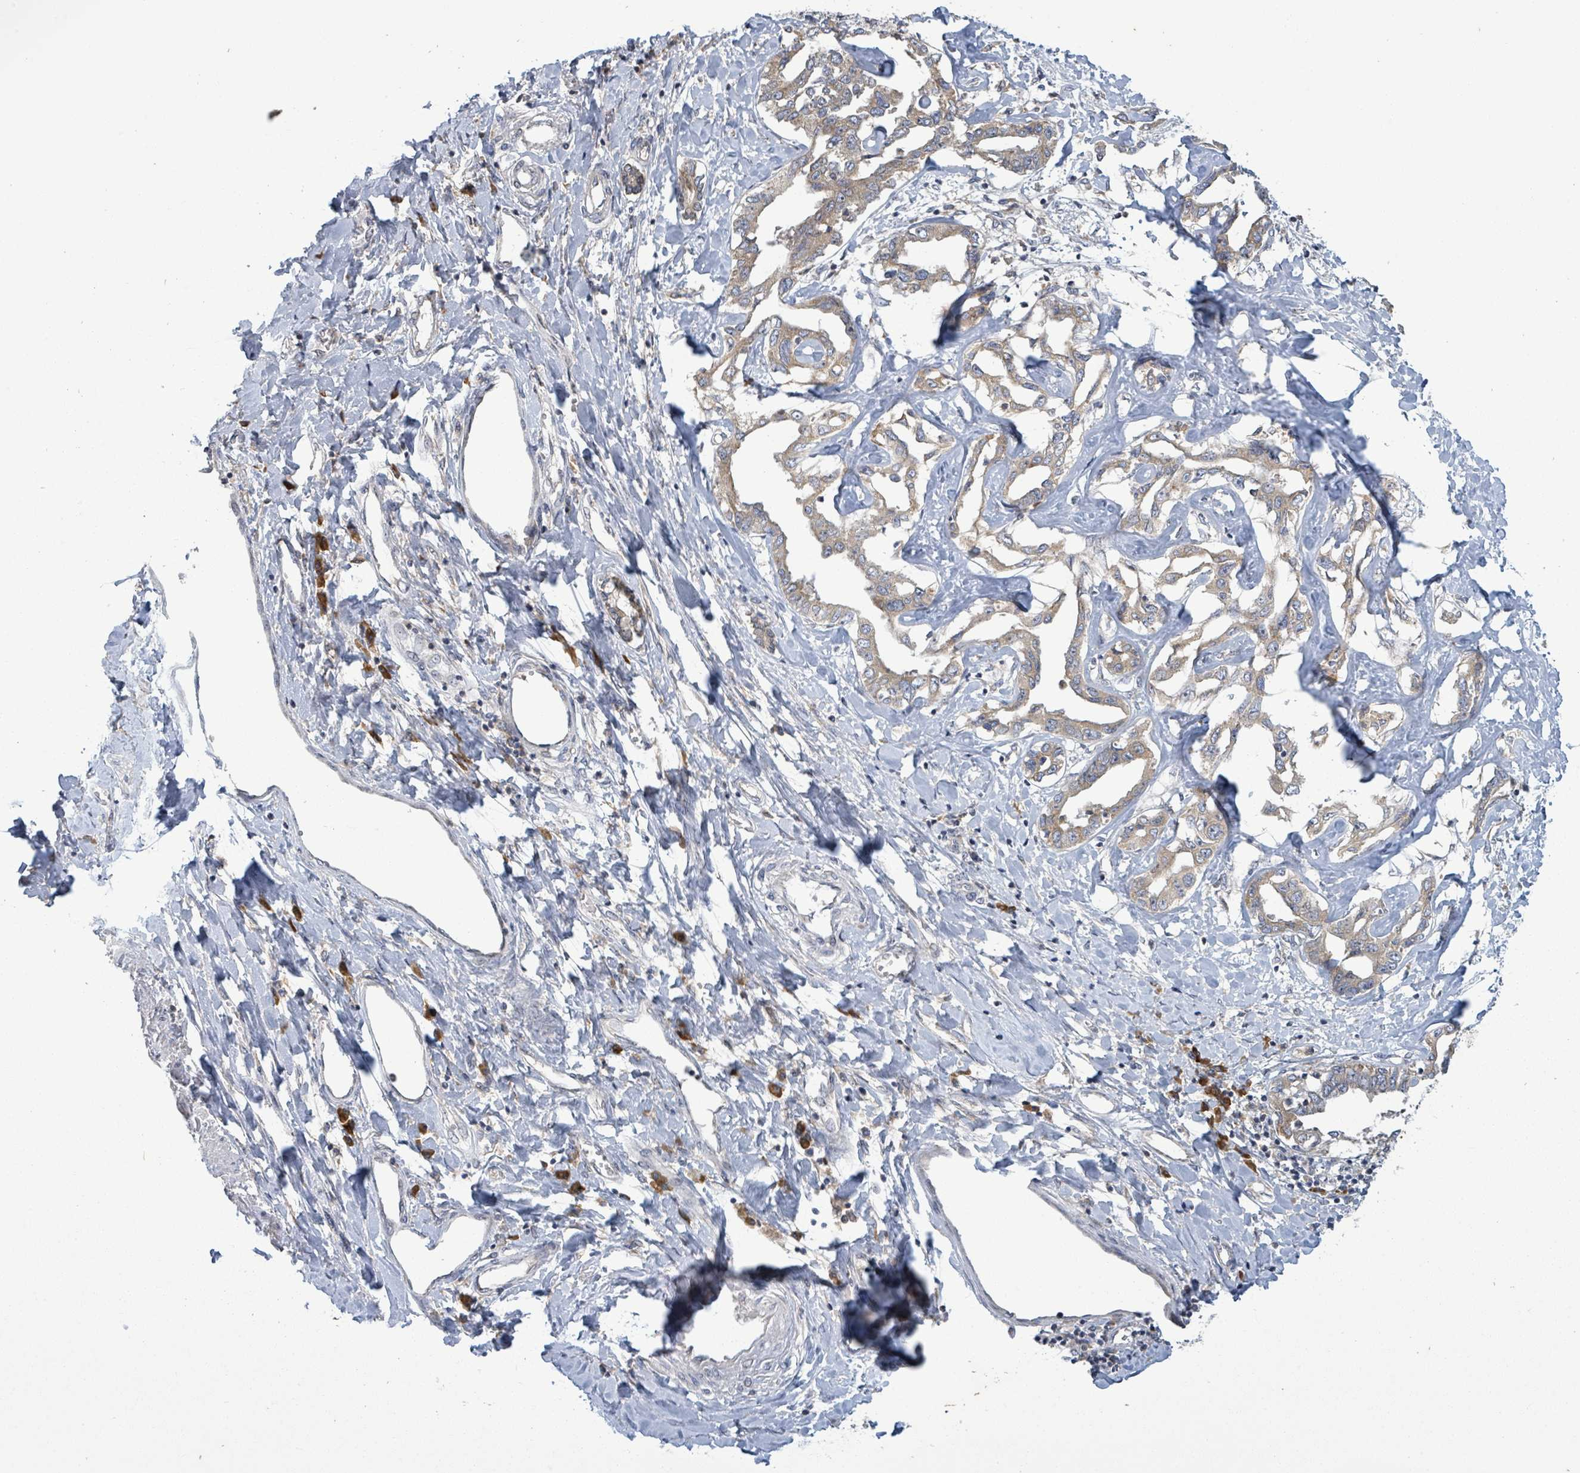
{"staining": {"intensity": "moderate", "quantity": ">75%", "location": "cytoplasmic/membranous"}, "tissue": "liver cancer", "cell_type": "Tumor cells", "image_type": "cancer", "snomed": [{"axis": "morphology", "description": "Cholangiocarcinoma"}, {"axis": "topography", "description": "Liver"}], "caption": "Liver cholangiocarcinoma tissue demonstrates moderate cytoplasmic/membranous positivity in about >75% of tumor cells, visualized by immunohistochemistry. (DAB (3,3'-diaminobenzidine) IHC with brightfield microscopy, high magnification).", "gene": "ATP13A1", "patient": {"sex": "male", "age": 59}}